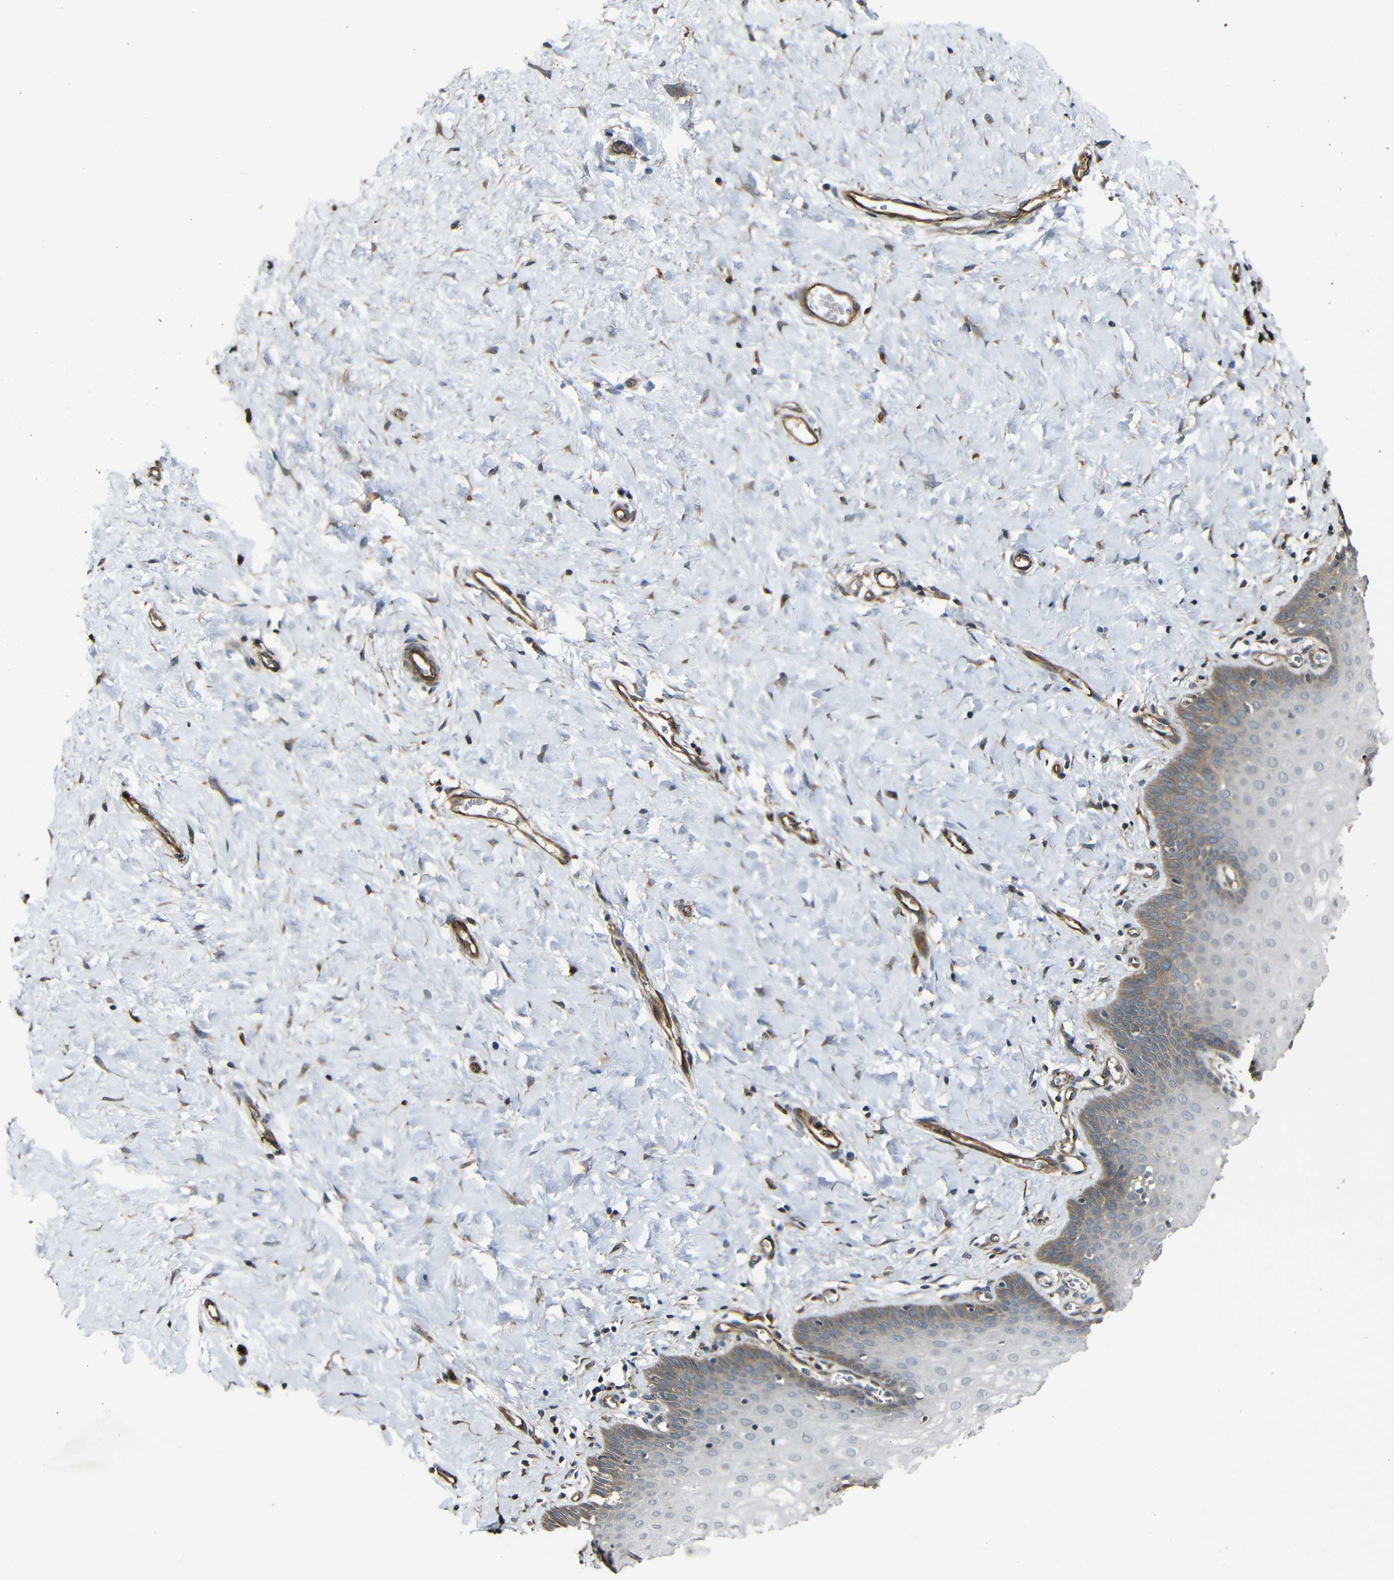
{"staining": {"intensity": "strong", "quantity": ">75%", "location": "cytoplasmic/membranous,nuclear"}, "tissue": "cervix", "cell_type": "Glandular cells", "image_type": "normal", "snomed": [{"axis": "morphology", "description": "Normal tissue, NOS"}, {"axis": "topography", "description": "Cervix"}], "caption": "There is high levels of strong cytoplasmic/membranous,nuclear positivity in glandular cells of normal cervix, as demonstrated by immunohistochemical staining (brown color).", "gene": "RELL1", "patient": {"sex": "female", "age": 55}}